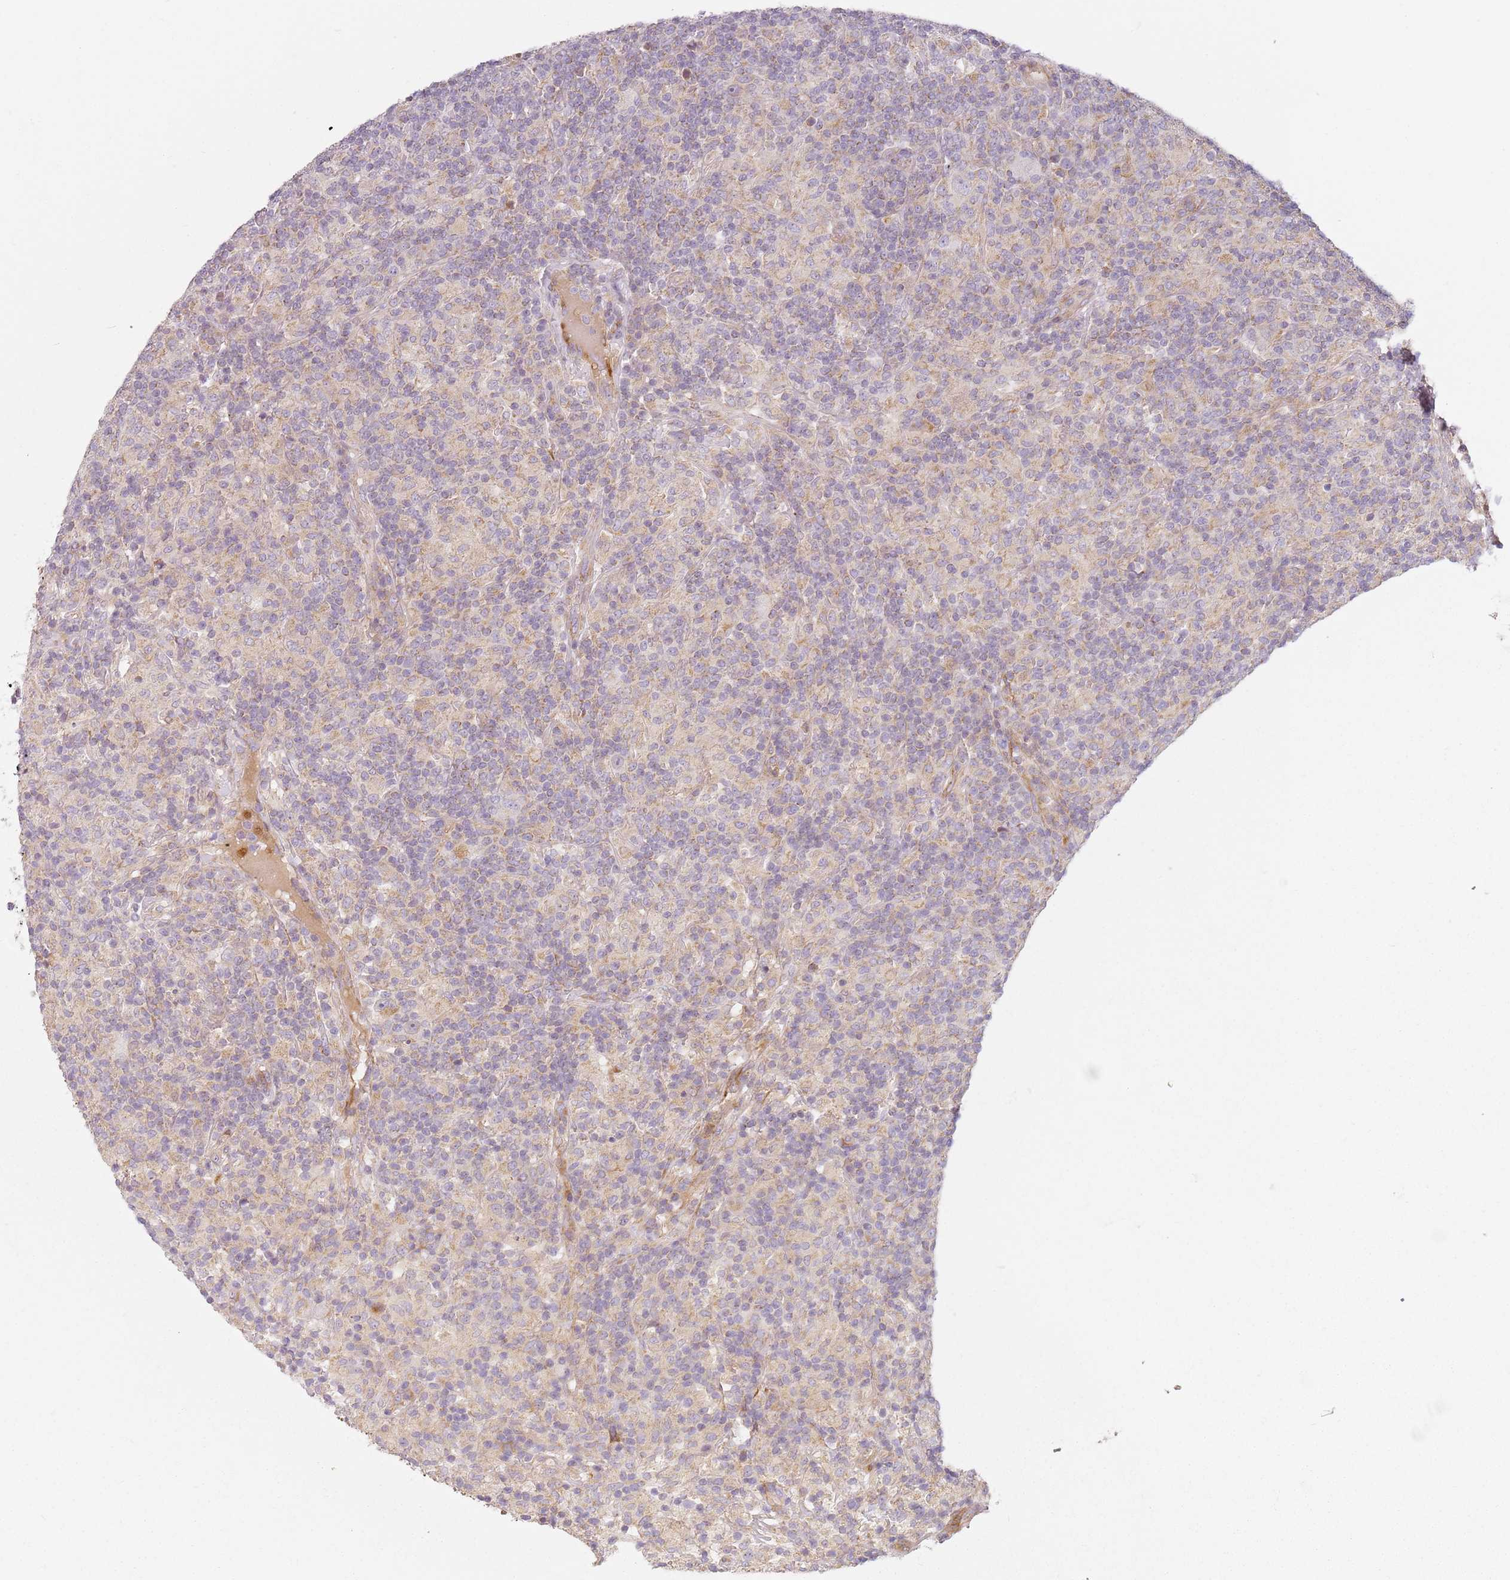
{"staining": {"intensity": "negative", "quantity": "none", "location": "none"}, "tissue": "lymphoma", "cell_type": "Tumor cells", "image_type": "cancer", "snomed": [{"axis": "morphology", "description": "Hodgkin's disease, NOS"}, {"axis": "topography", "description": "Lymph node"}], "caption": "Hodgkin's disease stained for a protein using immunohistochemistry demonstrates no staining tumor cells.", "gene": "TMEM200C", "patient": {"sex": "male", "age": 70}}